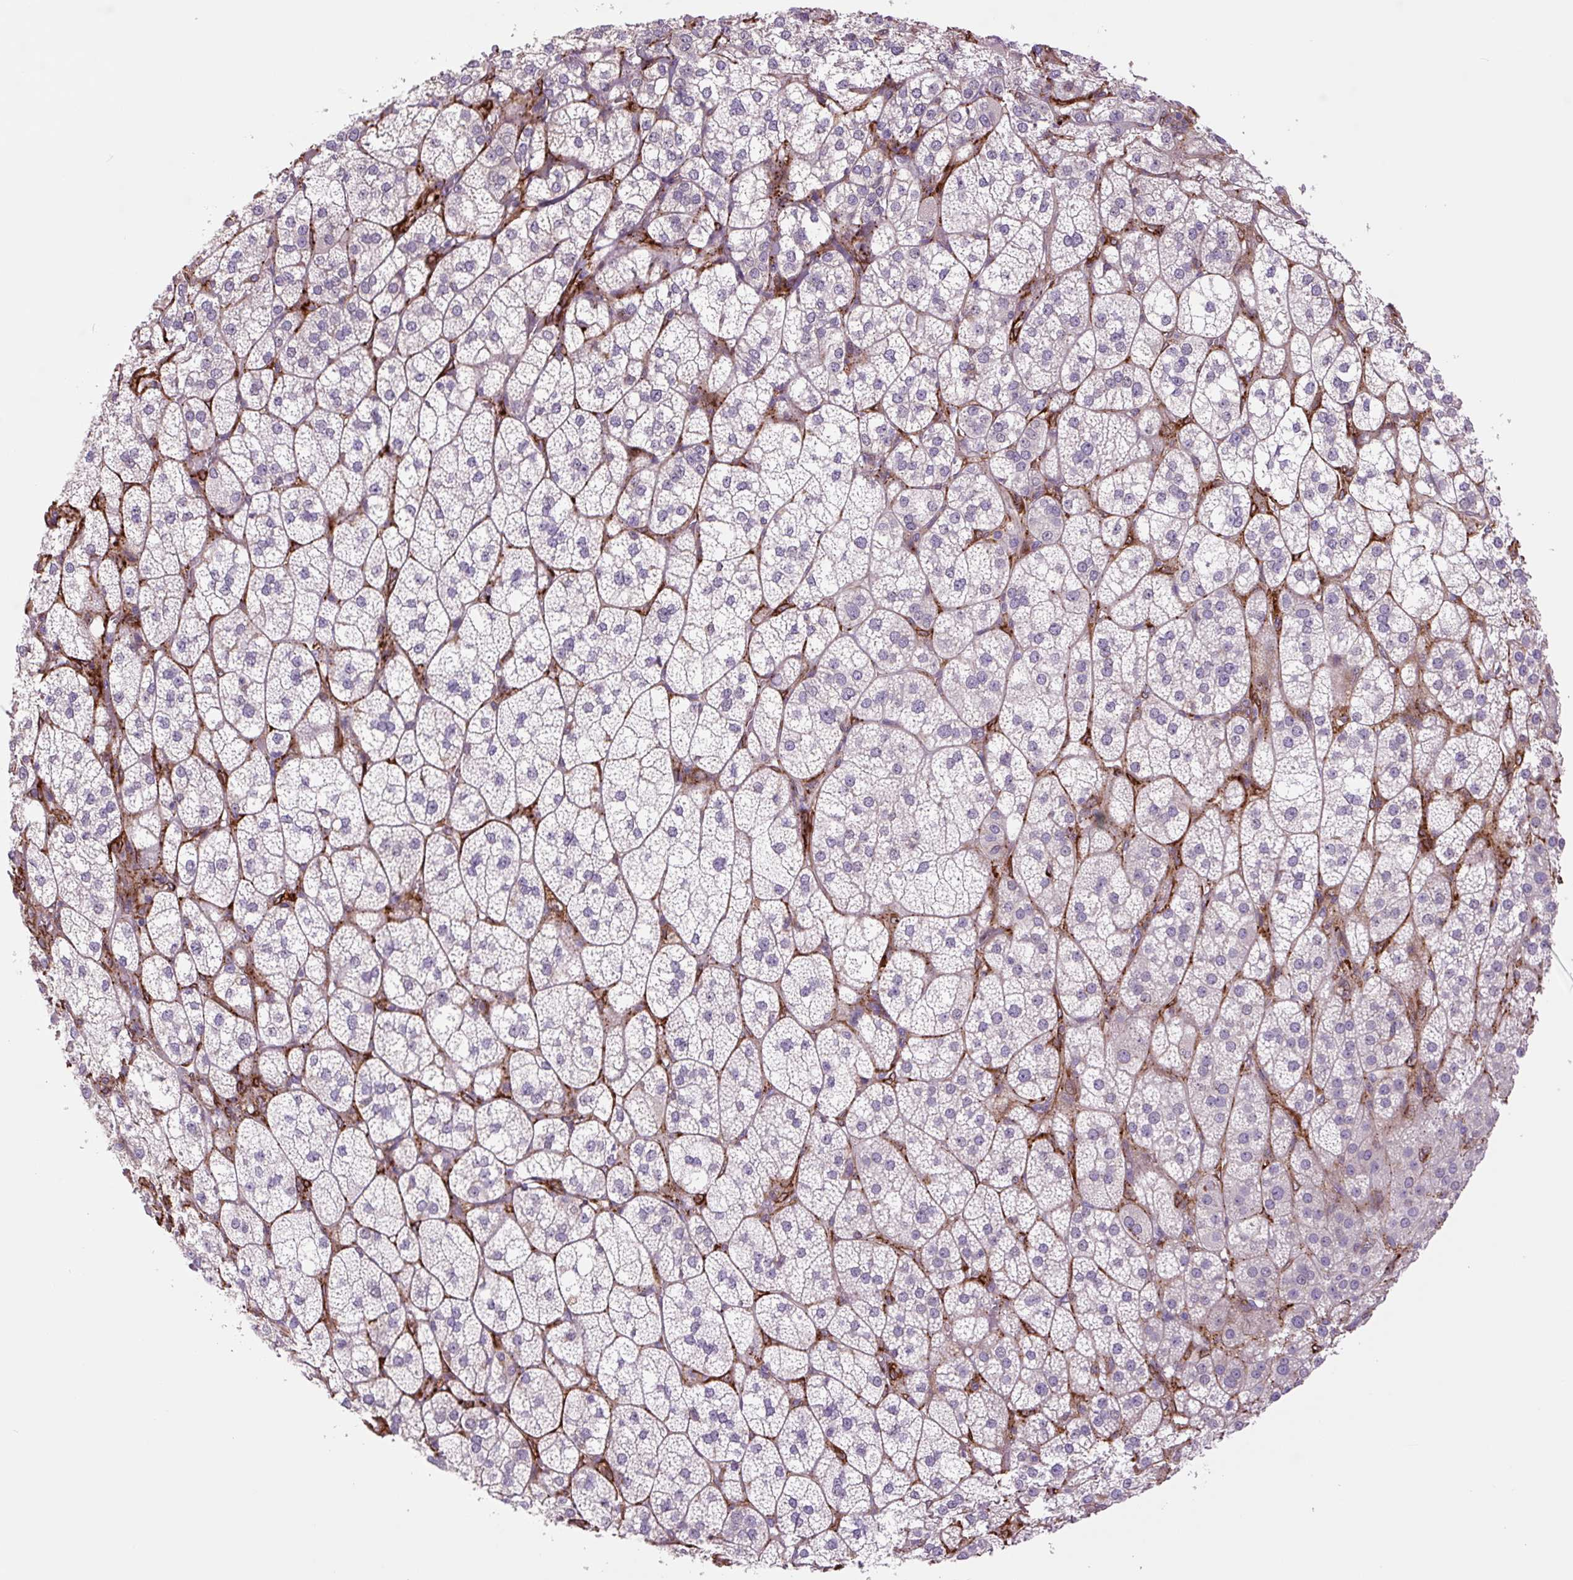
{"staining": {"intensity": "strong", "quantity": "<25%", "location": "cytoplasmic/membranous"}, "tissue": "adrenal gland", "cell_type": "Glandular cells", "image_type": "normal", "snomed": [{"axis": "morphology", "description": "Normal tissue, NOS"}, {"axis": "topography", "description": "Adrenal gland"}], "caption": "Immunohistochemical staining of unremarkable adrenal gland exhibits strong cytoplasmic/membranous protein expression in approximately <25% of glandular cells.", "gene": "PLA2G4A", "patient": {"sex": "female", "age": 60}}